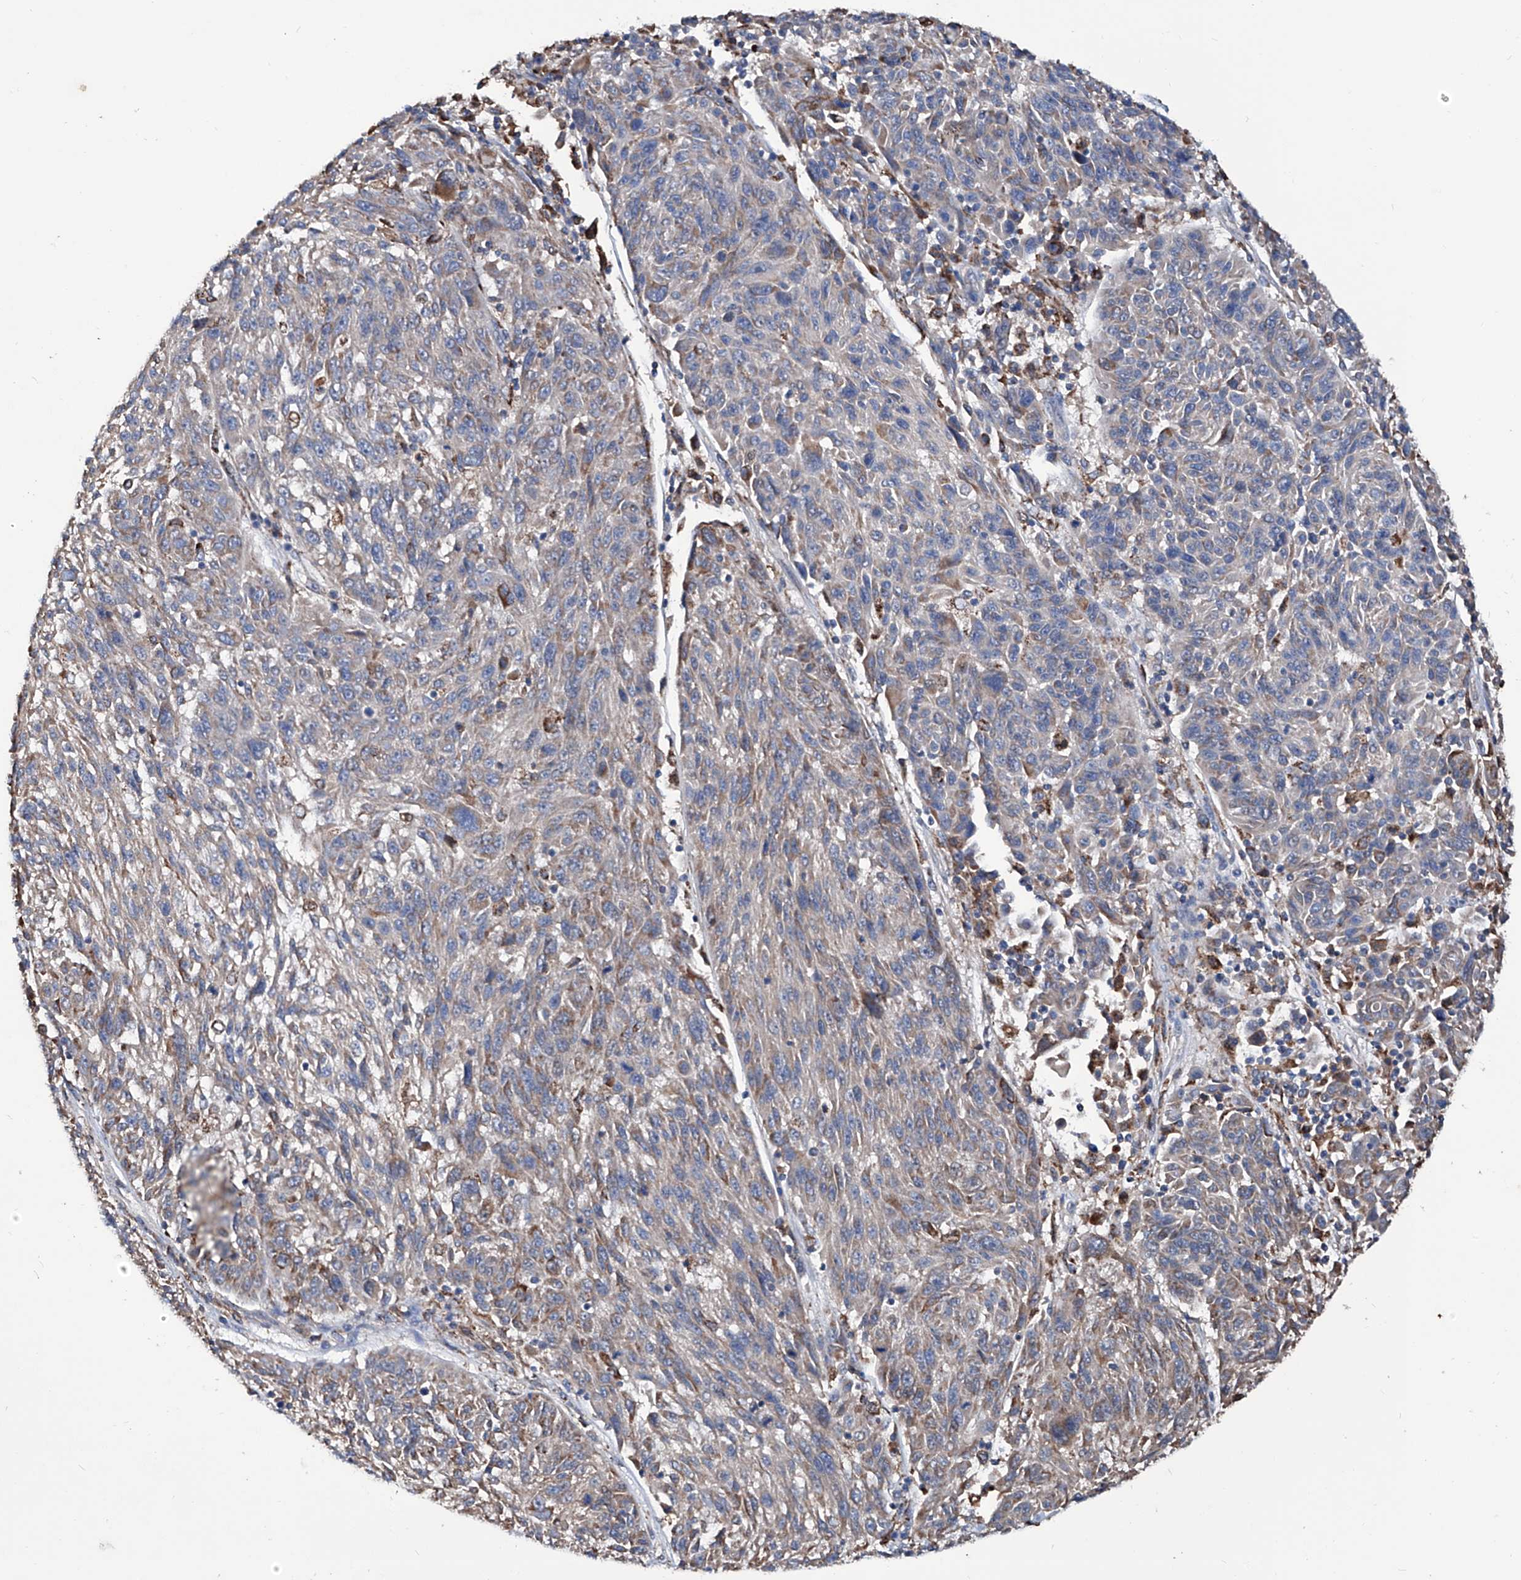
{"staining": {"intensity": "weak", "quantity": "25%-75%", "location": "cytoplasmic/membranous"}, "tissue": "melanoma", "cell_type": "Tumor cells", "image_type": "cancer", "snomed": [{"axis": "morphology", "description": "Malignant melanoma, NOS"}, {"axis": "topography", "description": "Skin"}], "caption": "High-power microscopy captured an immunohistochemistry (IHC) photomicrograph of melanoma, revealing weak cytoplasmic/membranous staining in approximately 25%-75% of tumor cells.", "gene": "NHS", "patient": {"sex": "male", "age": 53}}